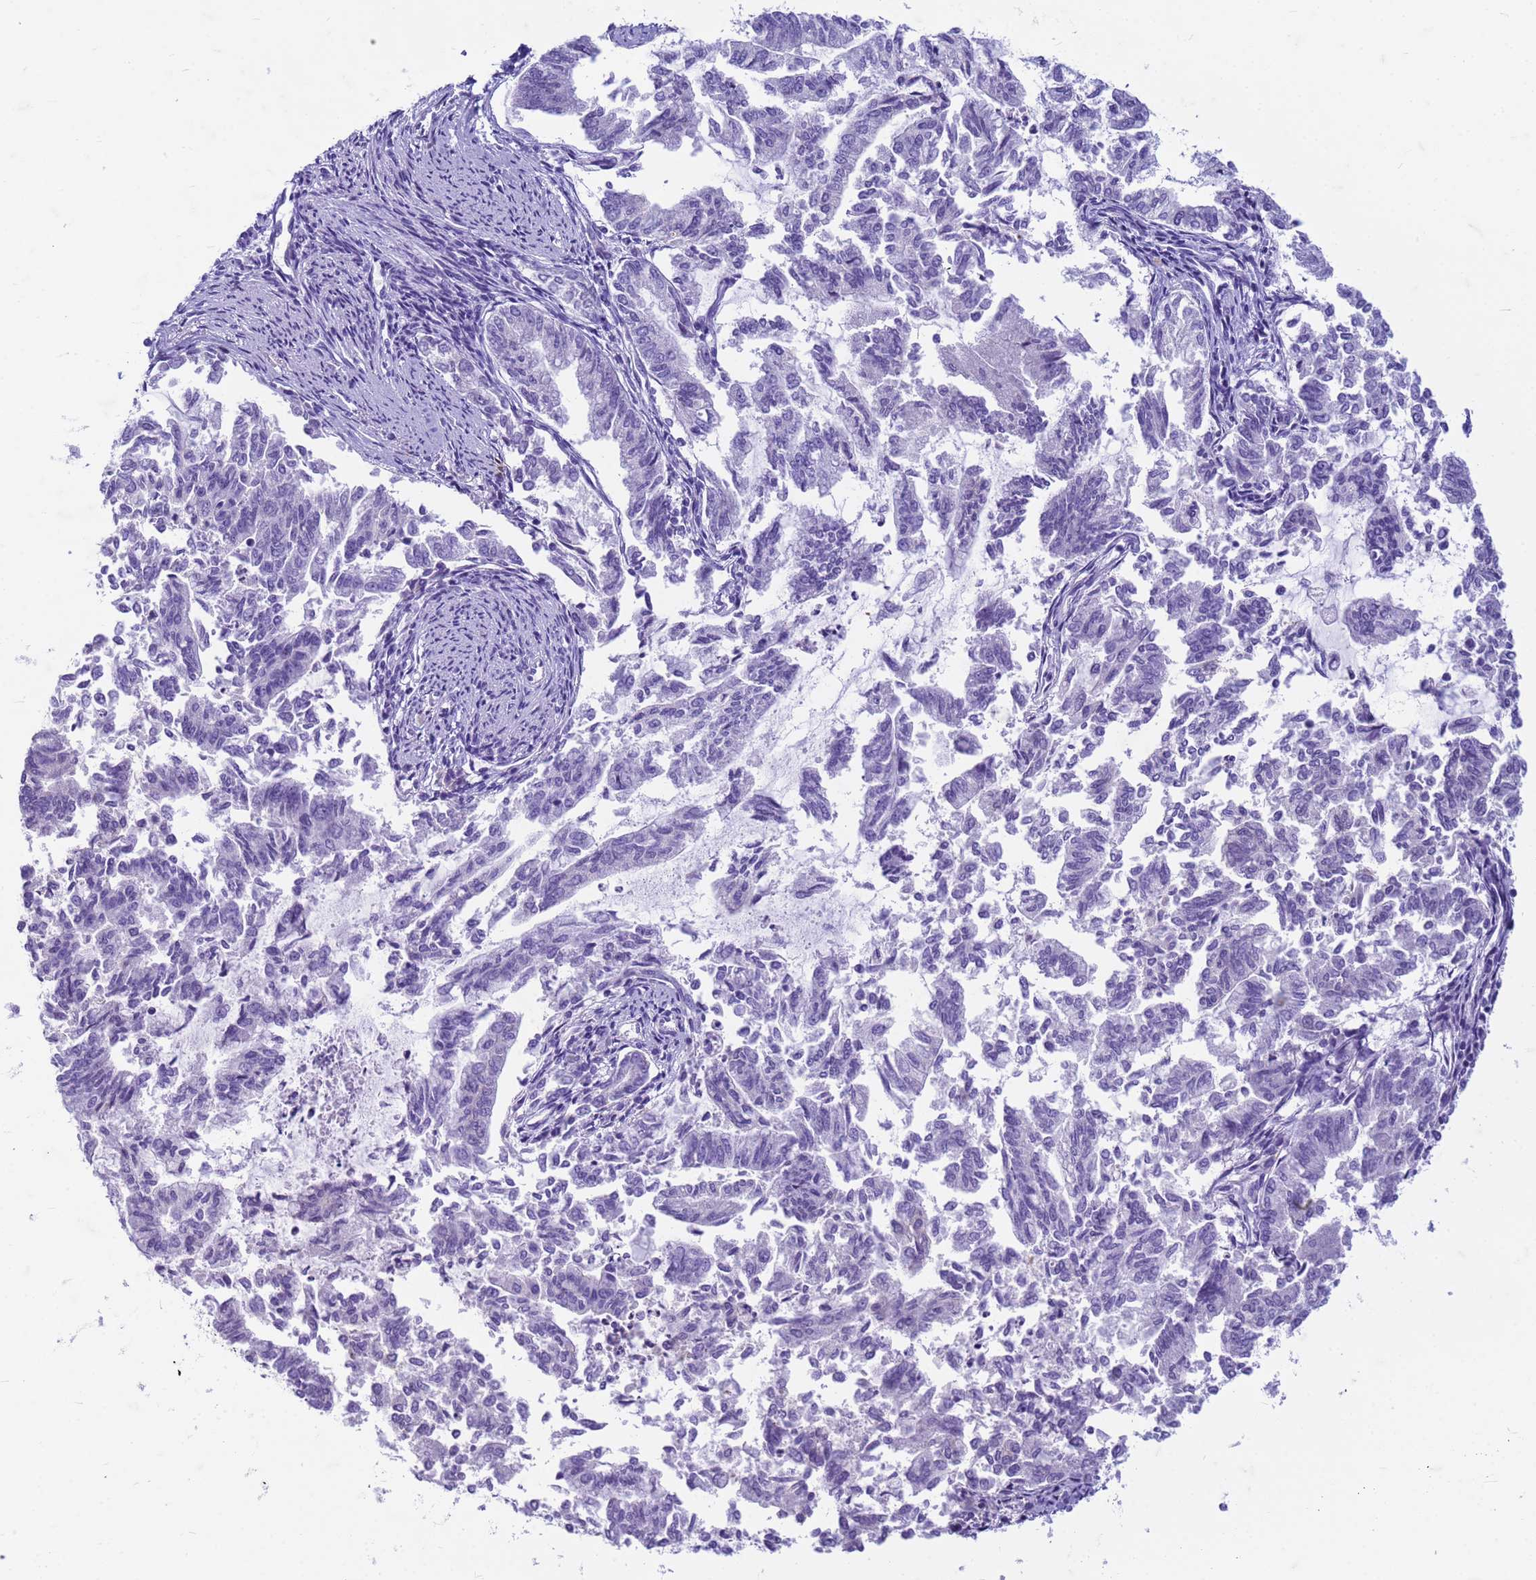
{"staining": {"intensity": "negative", "quantity": "none", "location": "none"}, "tissue": "endometrial cancer", "cell_type": "Tumor cells", "image_type": "cancer", "snomed": [{"axis": "morphology", "description": "Adenocarcinoma, NOS"}, {"axis": "topography", "description": "Endometrium"}], "caption": "Immunohistochemical staining of human endometrial cancer (adenocarcinoma) exhibits no significant positivity in tumor cells.", "gene": "CFAP100", "patient": {"sex": "female", "age": 79}}